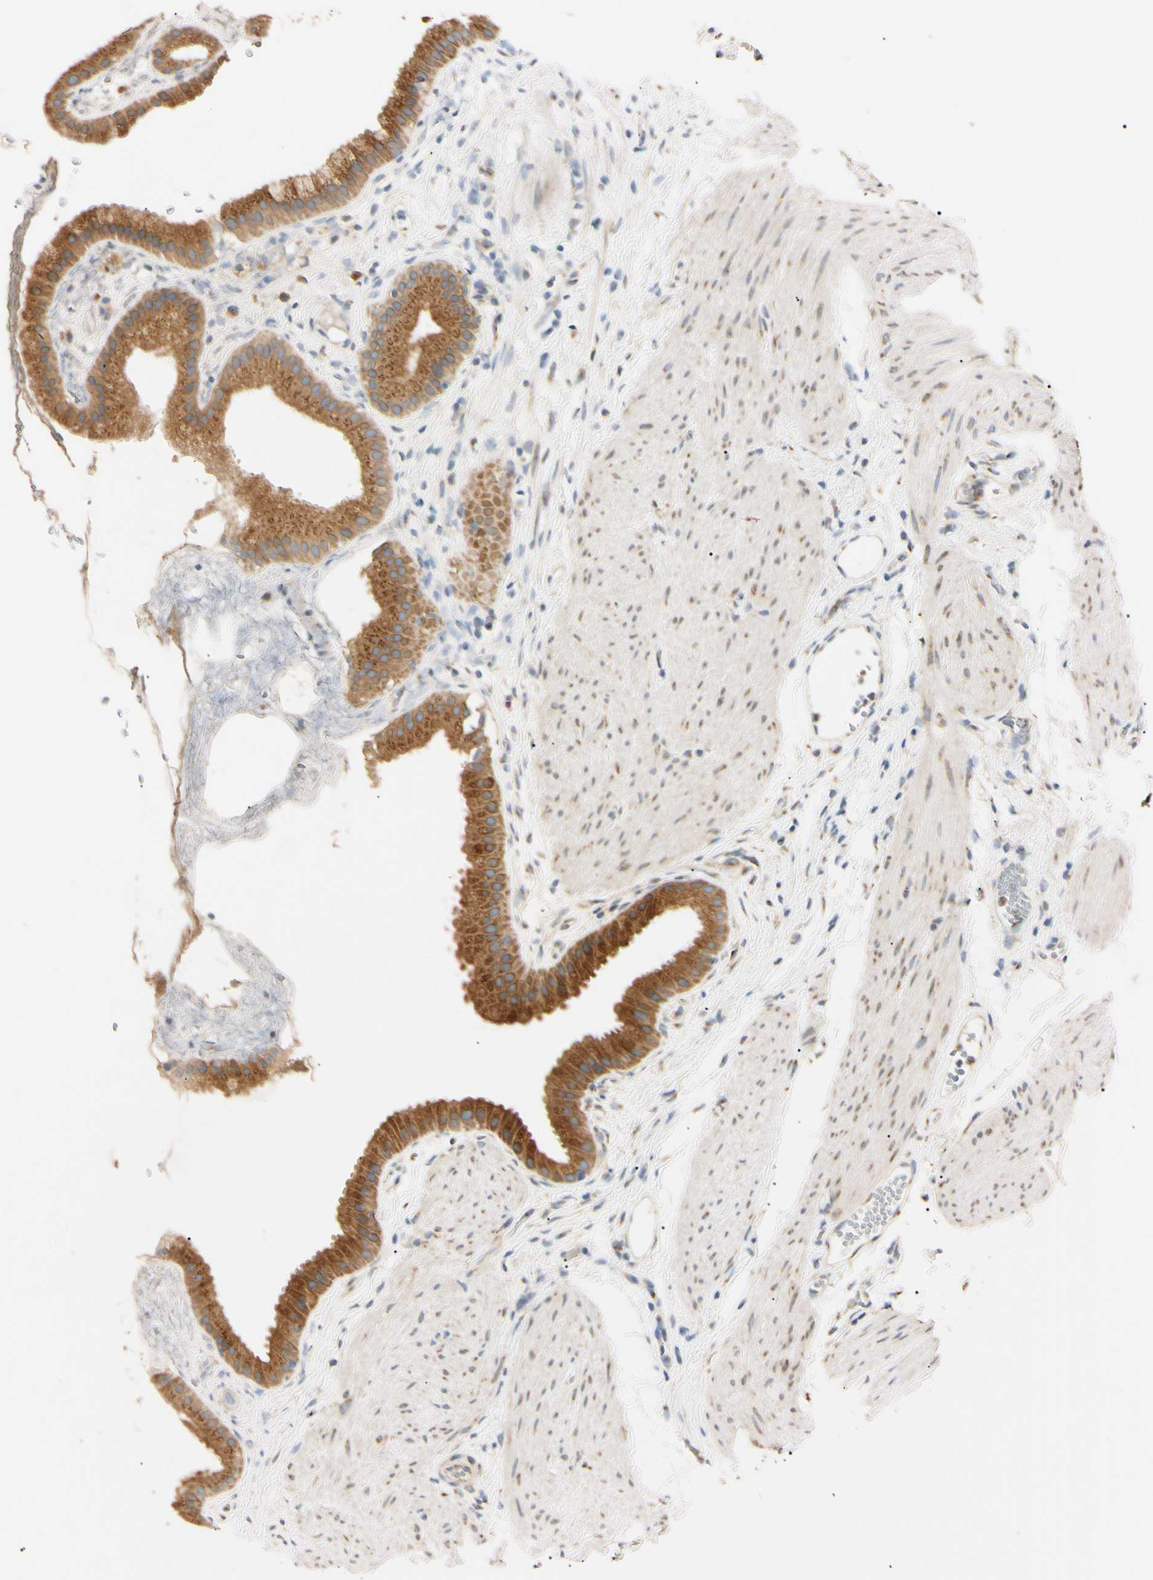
{"staining": {"intensity": "moderate", "quantity": ">75%", "location": "cytoplasmic/membranous"}, "tissue": "gallbladder", "cell_type": "Glandular cells", "image_type": "normal", "snomed": [{"axis": "morphology", "description": "Normal tissue, NOS"}, {"axis": "topography", "description": "Gallbladder"}], "caption": "Immunohistochemical staining of normal gallbladder shows medium levels of moderate cytoplasmic/membranous staining in approximately >75% of glandular cells. The staining is performed using DAB (3,3'-diaminobenzidine) brown chromogen to label protein expression. The nuclei are counter-stained blue using hematoxylin.", "gene": "IER3IP1", "patient": {"sex": "female", "age": 64}}